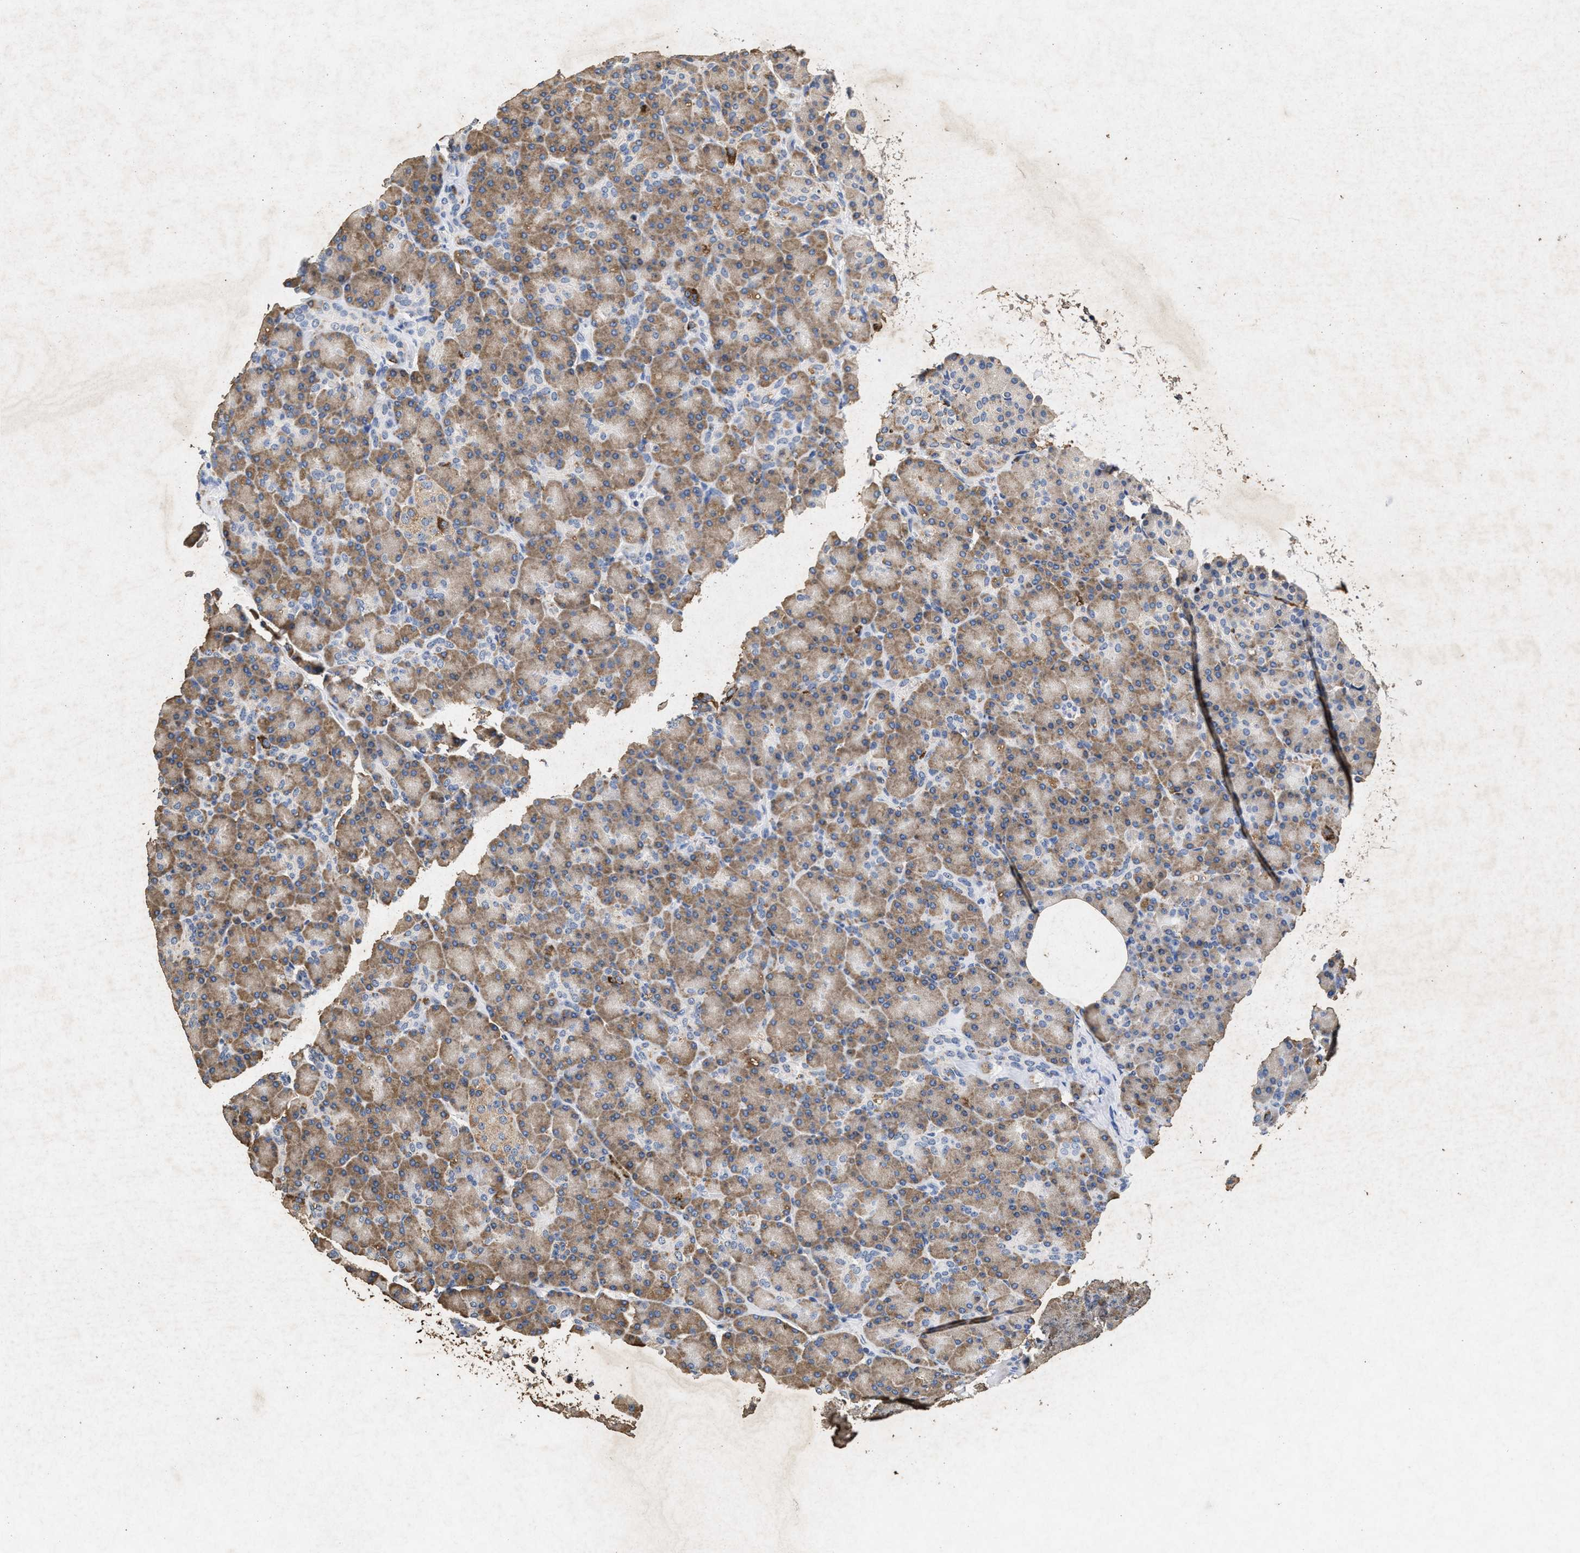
{"staining": {"intensity": "moderate", "quantity": ">75%", "location": "cytoplasmic/membranous"}, "tissue": "pancreas", "cell_type": "Exocrine glandular cells", "image_type": "normal", "snomed": [{"axis": "morphology", "description": "Normal tissue, NOS"}, {"axis": "topography", "description": "Pancreas"}], "caption": "The immunohistochemical stain highlights moderate cytoplasmic/membranous positivity in exocrine glandular cells of benign pancreas. The protein of interest is shown in brown color, while the nuclei are stained blue.", "gene": "LTB4R2", "patient": {"sex": "female", "age": 43}}